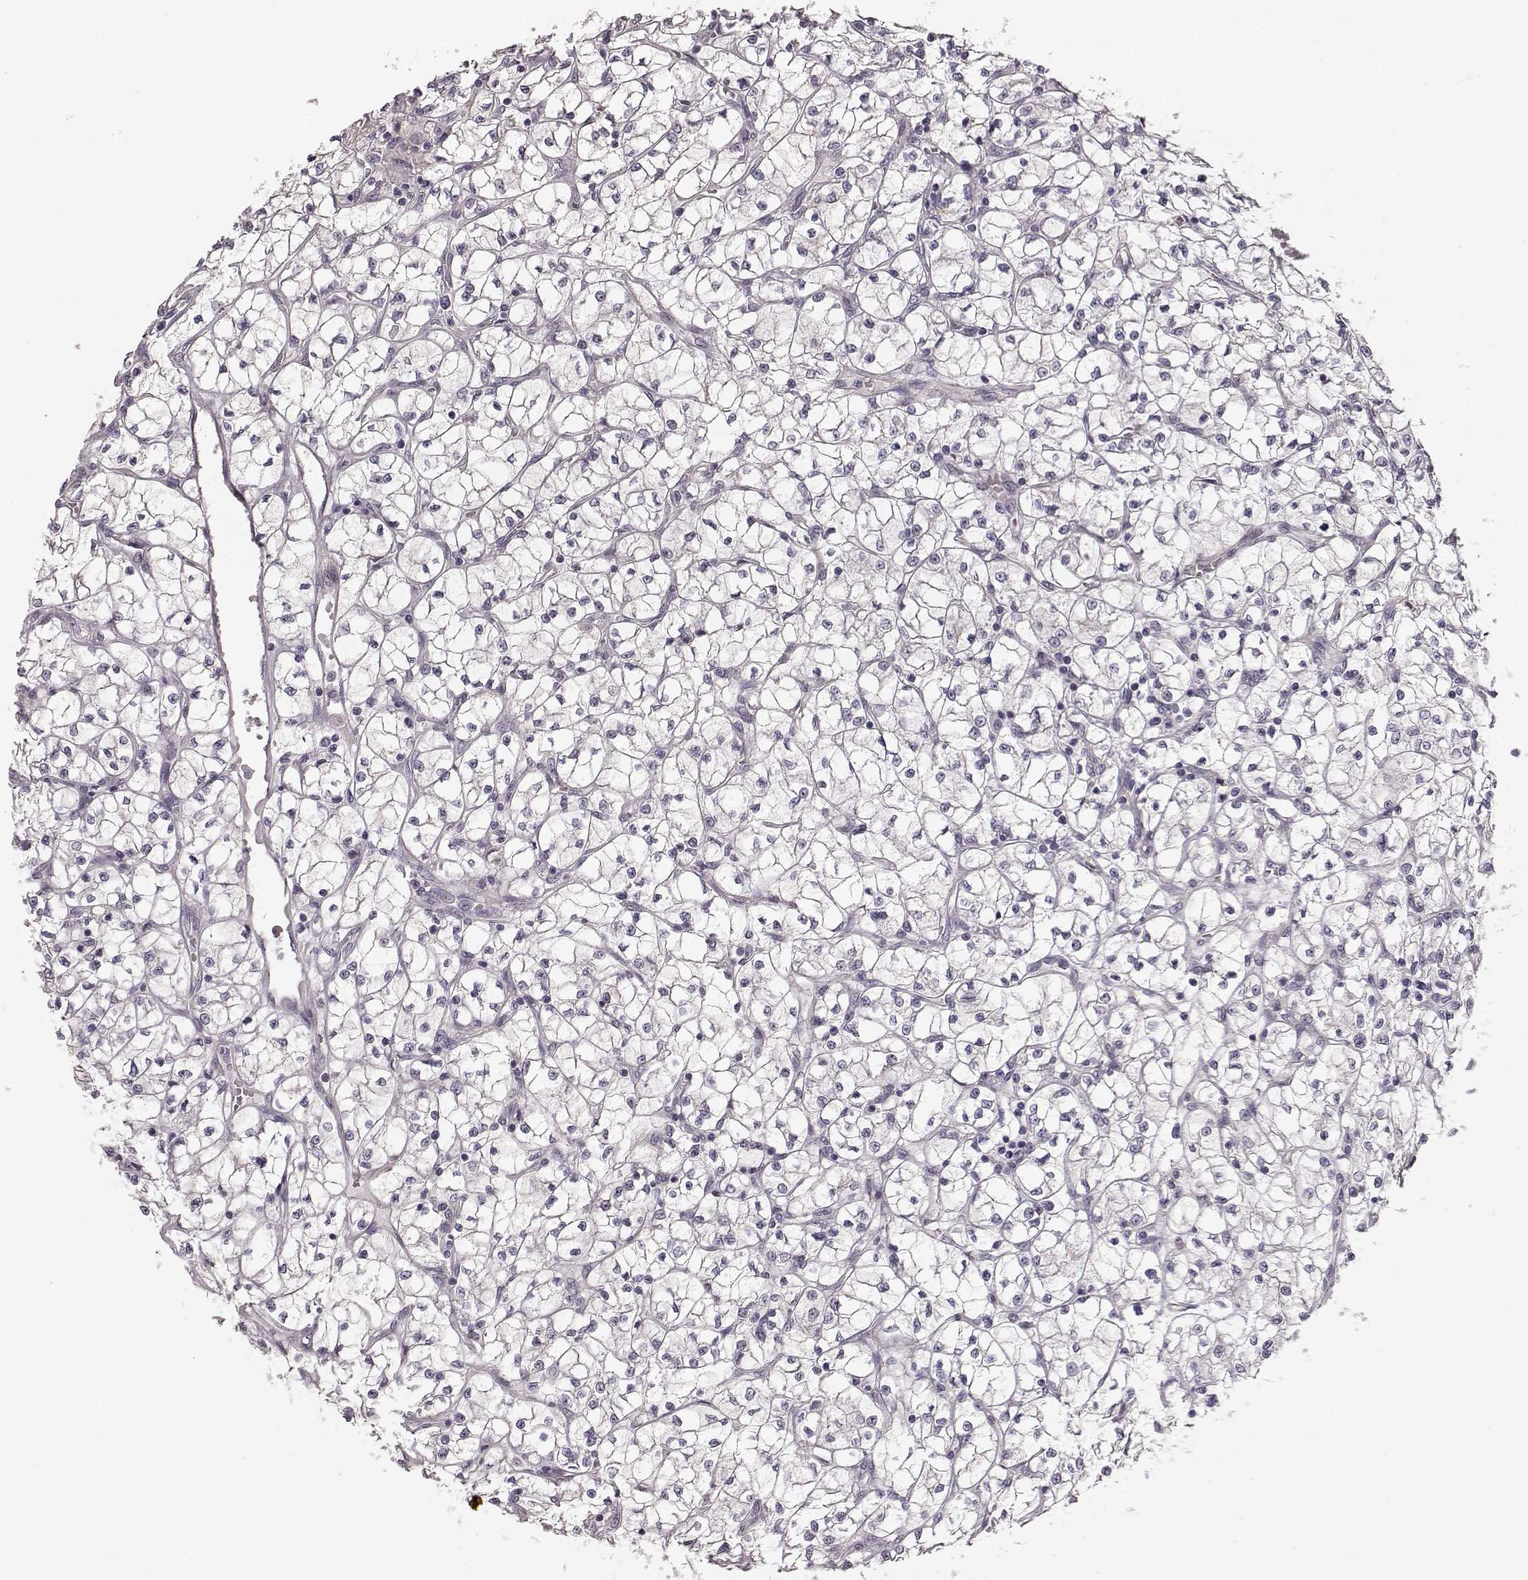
{"staining": {"intensity": "negative", "quantity": "none", "location": "none"}, "tissue": "renal cancer", "cell_type": "Tumor cells", "image_type": "cancer", "snomed": [{"axis": "morphology", "description": "Adenocarcinoma, NOS"}, {"axis": "topography", "description": "Kidney"}], "caption": "Tumor cells show no significant positivity in renal cancer.", "gene": "GPR50", "patient": {"sex": "female", "age": 64}}